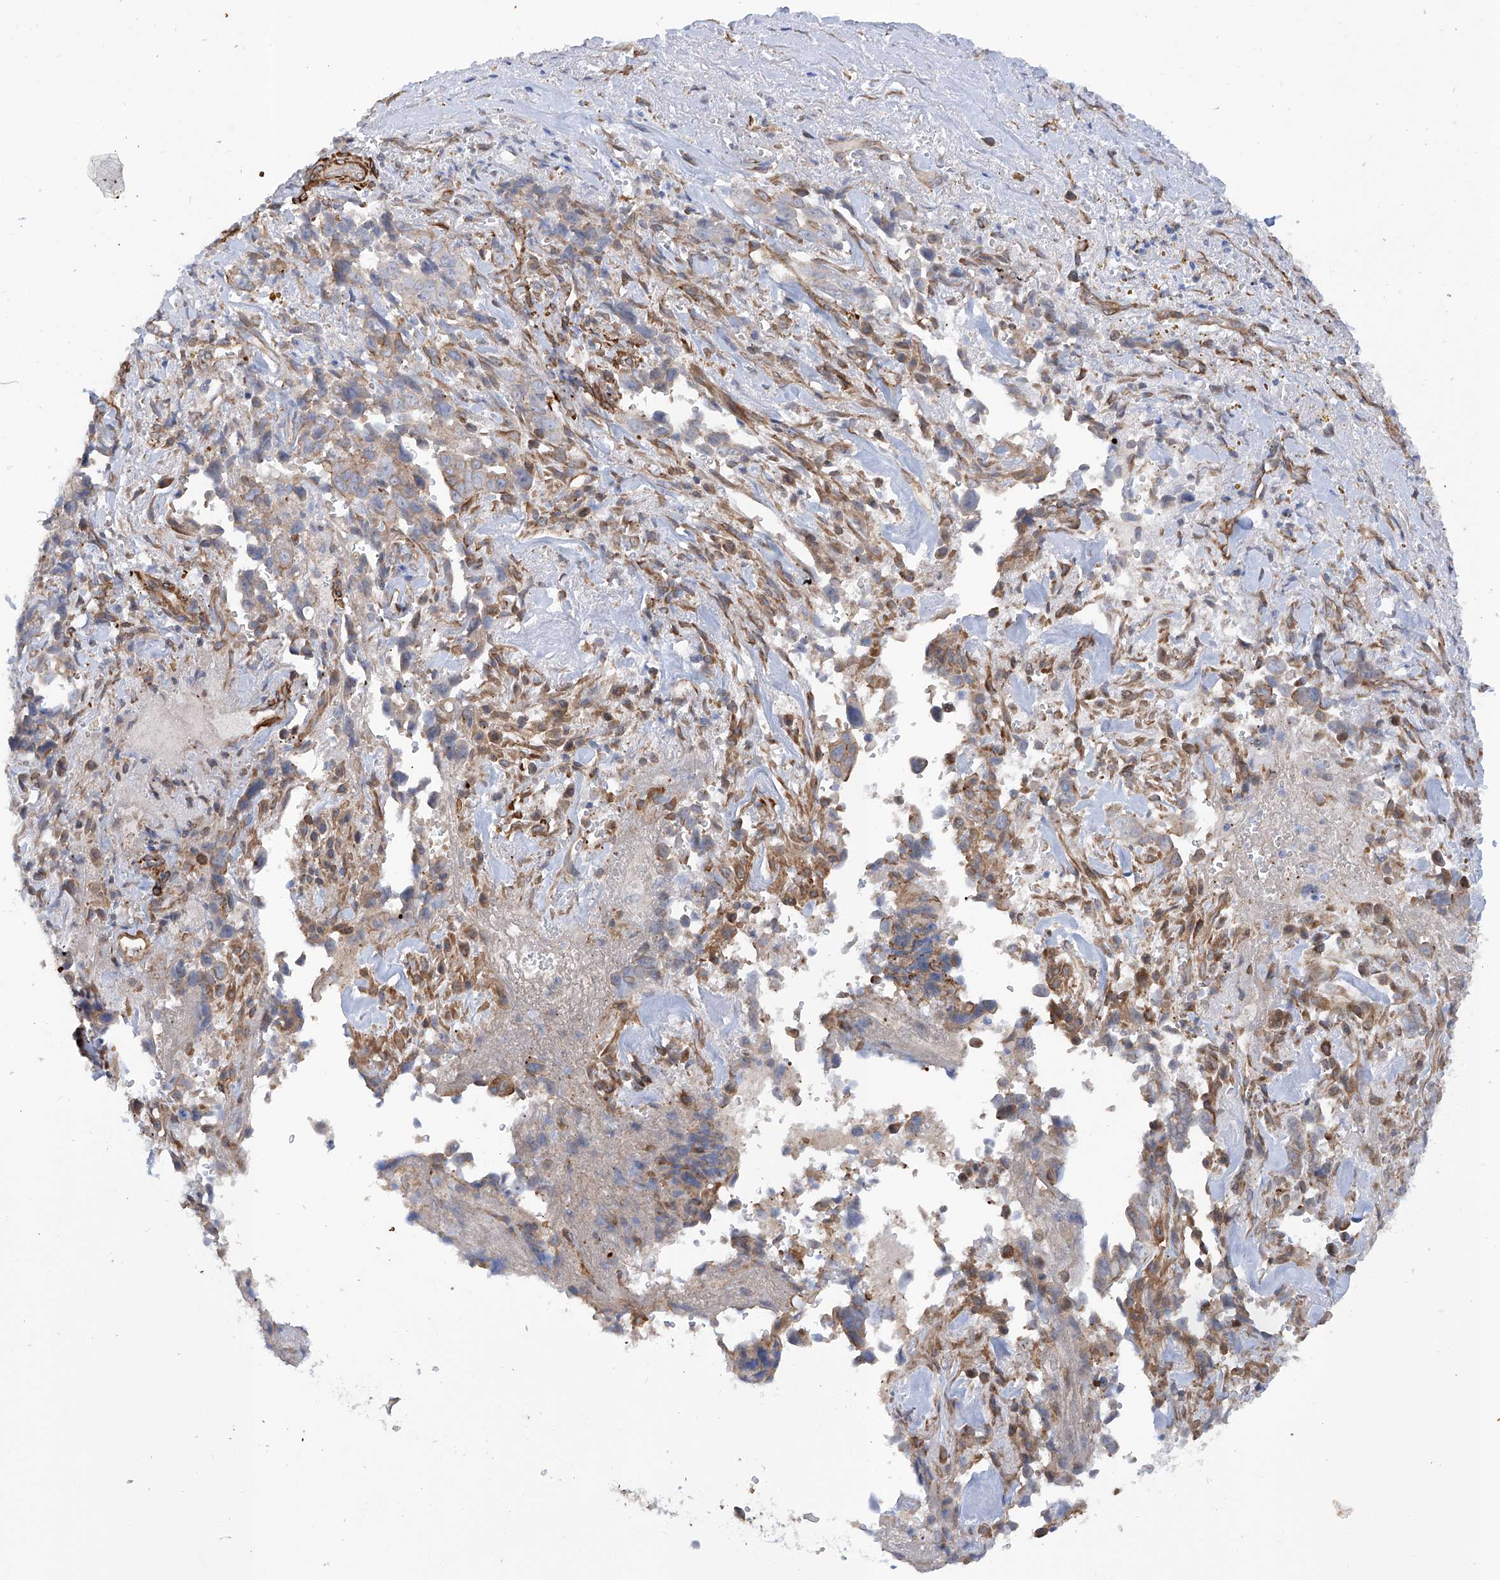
{"staining": {"intensity": "moderate", "quantity": "25%-75%", "location": "cytoplasmic/membranous"}, "tissue": "liver cancer", "cell_type": "Tumor cells", "image_type": "cancer", "snomed": [{"axis": "morphology", "description": "Cholangiocarcinoma"}, {"axis": "topography", "description": "Liver"}], "caption": "Protein expression by IHC displays moderate cytoplasmic/membranous positivity in about 25%-75% of tumor cells in cholangiocarcinoma (liver). (Brightfield microscopy of DAB IHC at high magnification).", "gene": "ZNF490", "patient": {"sex": "female", "age": 79}}